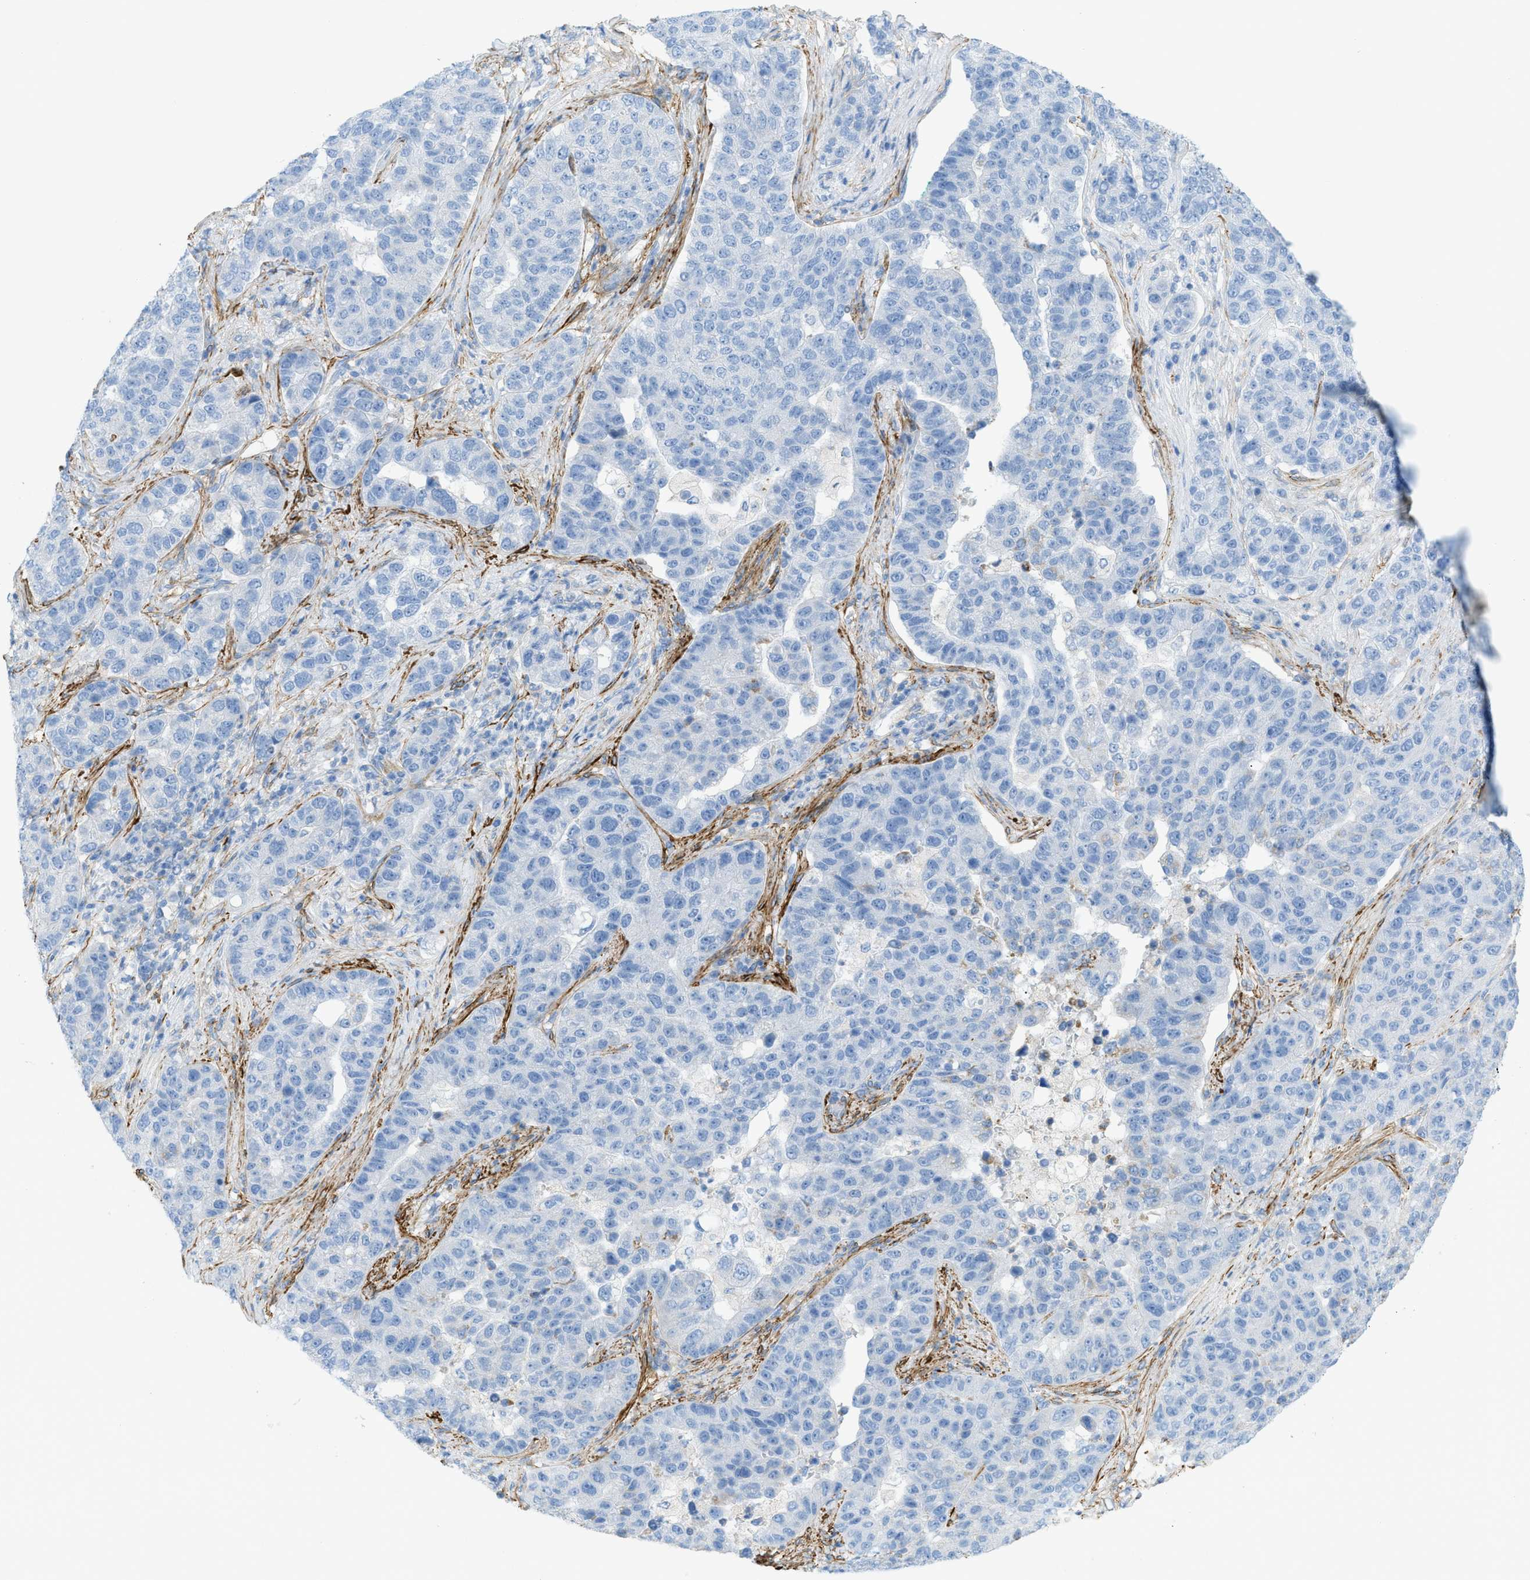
{"staining": {"intensity": "negative", "quantity": "none", "location": "none"}, "tissue": "pancreatic cancer", "cell_type": "Tumor cells", "image_type": "cancer", "snomed": [{"axis": "morphology", "description": "Adenocarcinoma, NOS"}, {"axis": "topography", "description": "Pancreas"}], "caption": "A histopathology image of pancreatic adenocarcinoma stained for a protein displays no brown staining in tumor cells. (DAB IHC, high magnification).", "gene": "MYH11", "patient": {"sex": "female", "age": 61}}